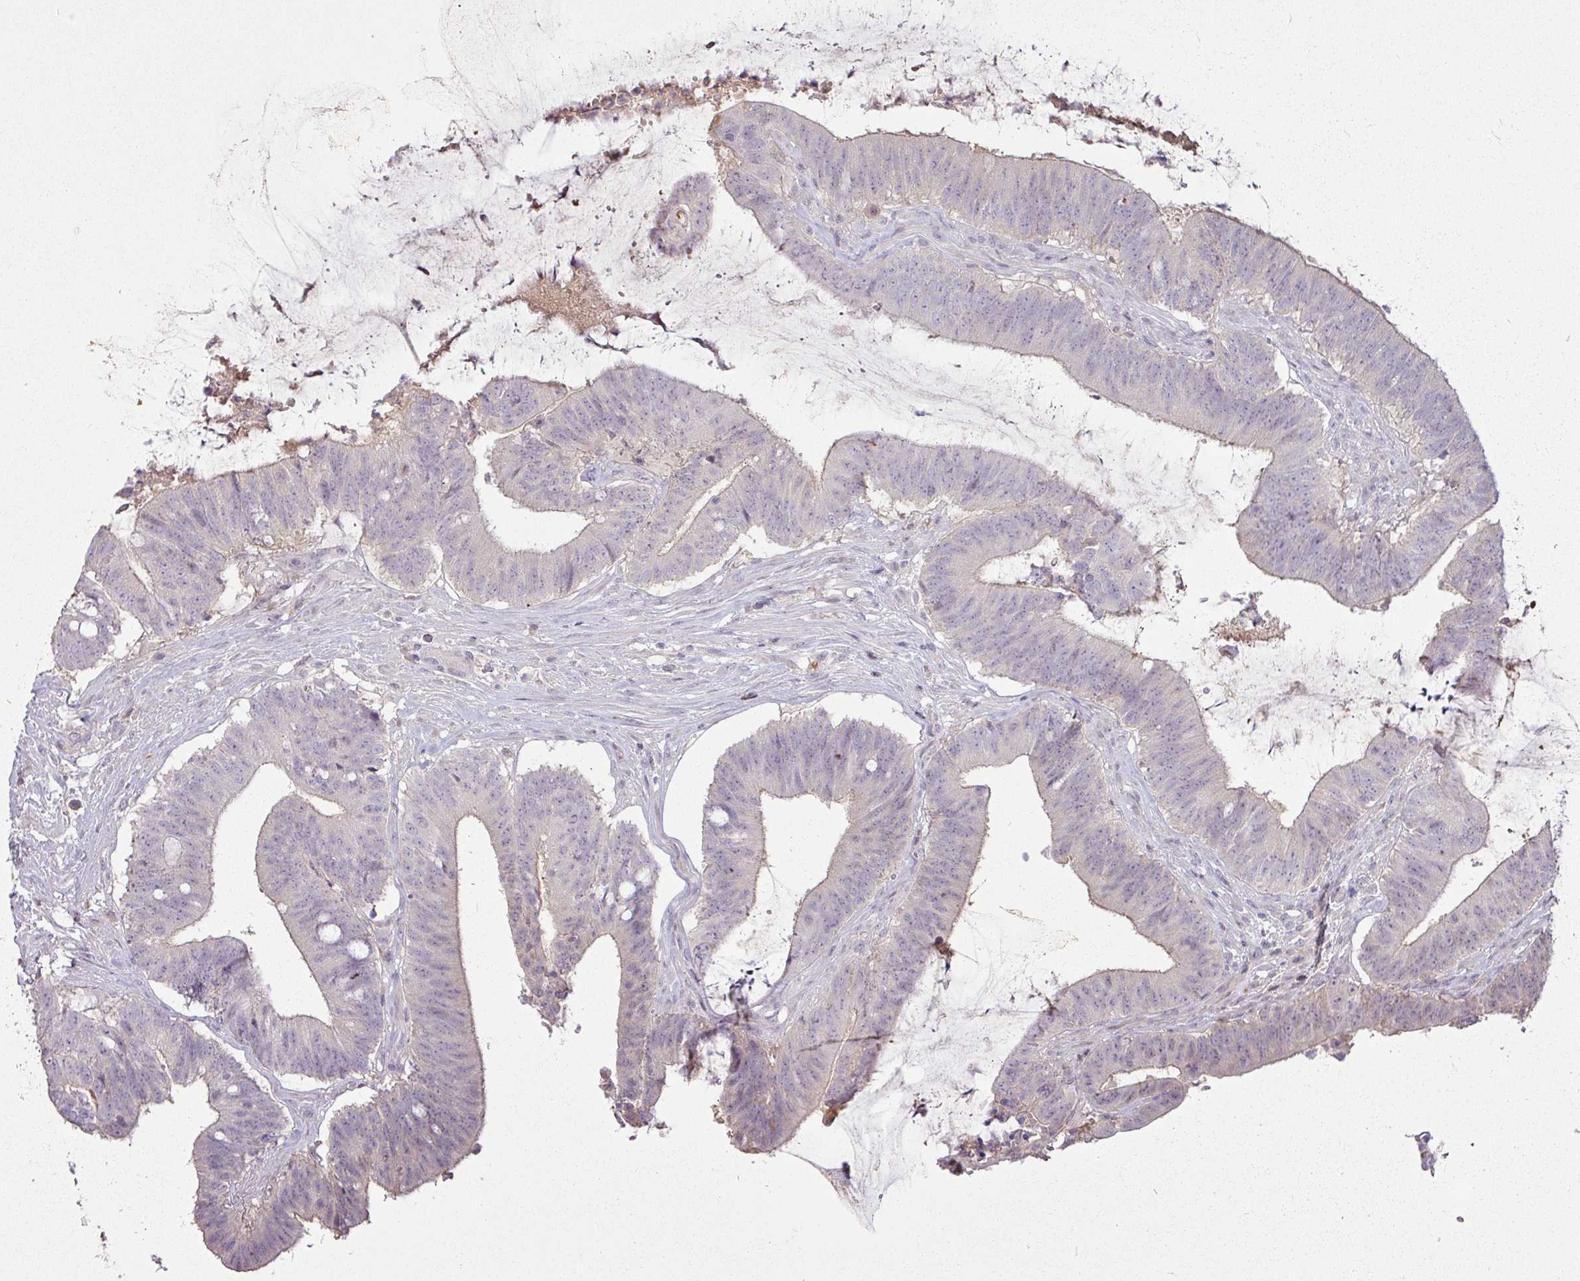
{"staining": {"intensity": "negative", "quantity": "none", "location": "none"}, "tissue": "colorectal cancer", "cell_type": "Tumor cells", "image_type": "cancer", "snomed": [{"axis": "morphology", "description": "Adenocarcinoma, NOS"}, {"axis": "topography", "description": "Colon"}], "caption": "Protein analysis of adenocarcinoma (colorectal) exhibits no significant positivity in tumor cells.", "gene": "APOM", "patient": {"sex": "female", "age": 43}}